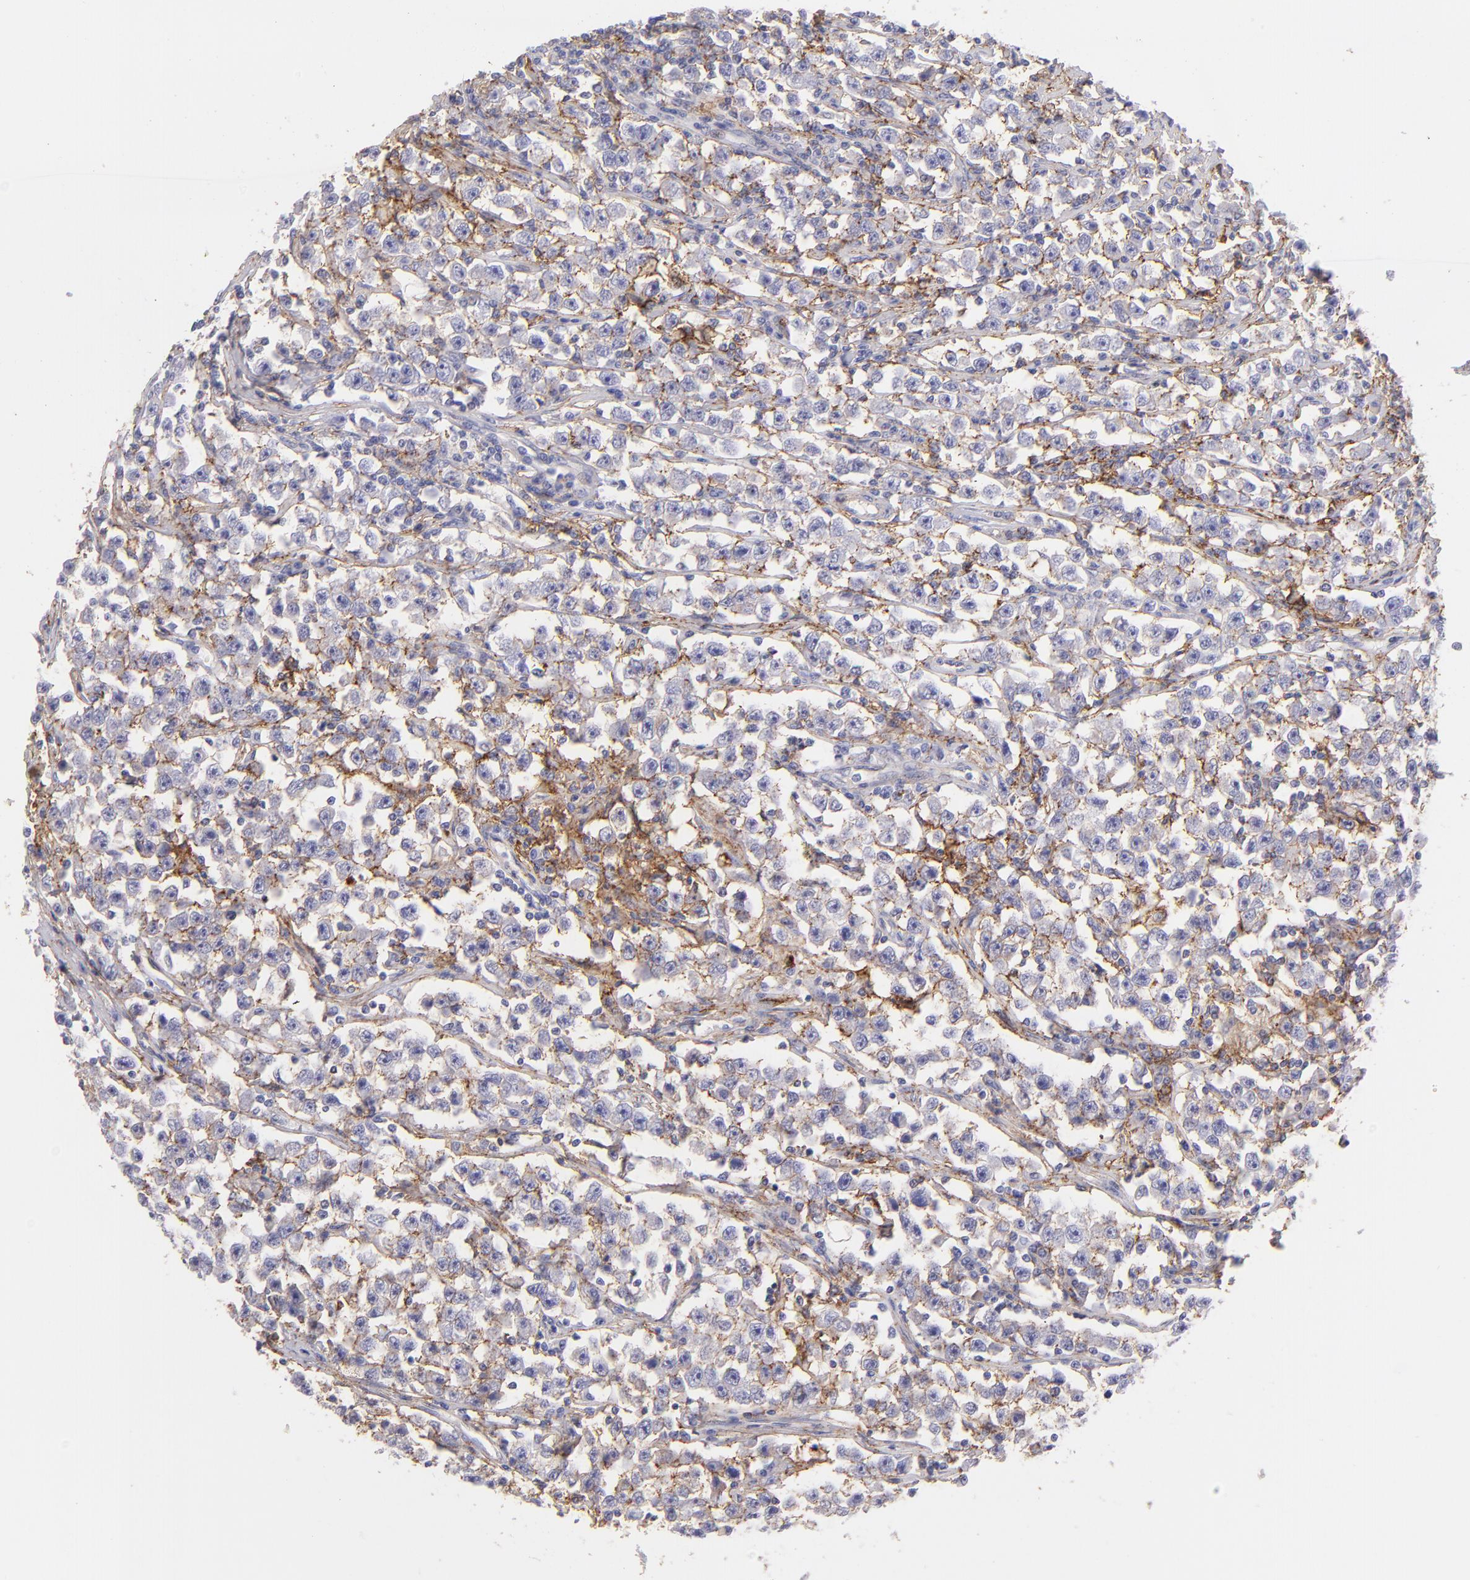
{"staining": {"intensity": "moderate", "quantity": "<25%", "location": "cytoplasmic/membranous"}, "tissue": "testis cancer", "cell_type": "Tumor cells", "image_type": "cancer", "snomed": [{"axis": "morphology", "description": "Seminoma, NOS"}, {"axis": "topography", "description": "Testis"}], "caption": "Tumor cells reveal moderate cytoplasmic/membranous expression in approximately <25% of cells in testis cancer. (DAB = brown stain, brightfield microscopy at high magnification).", "gene": "CD81", "patient": {"sex": "male", "age": 33}}